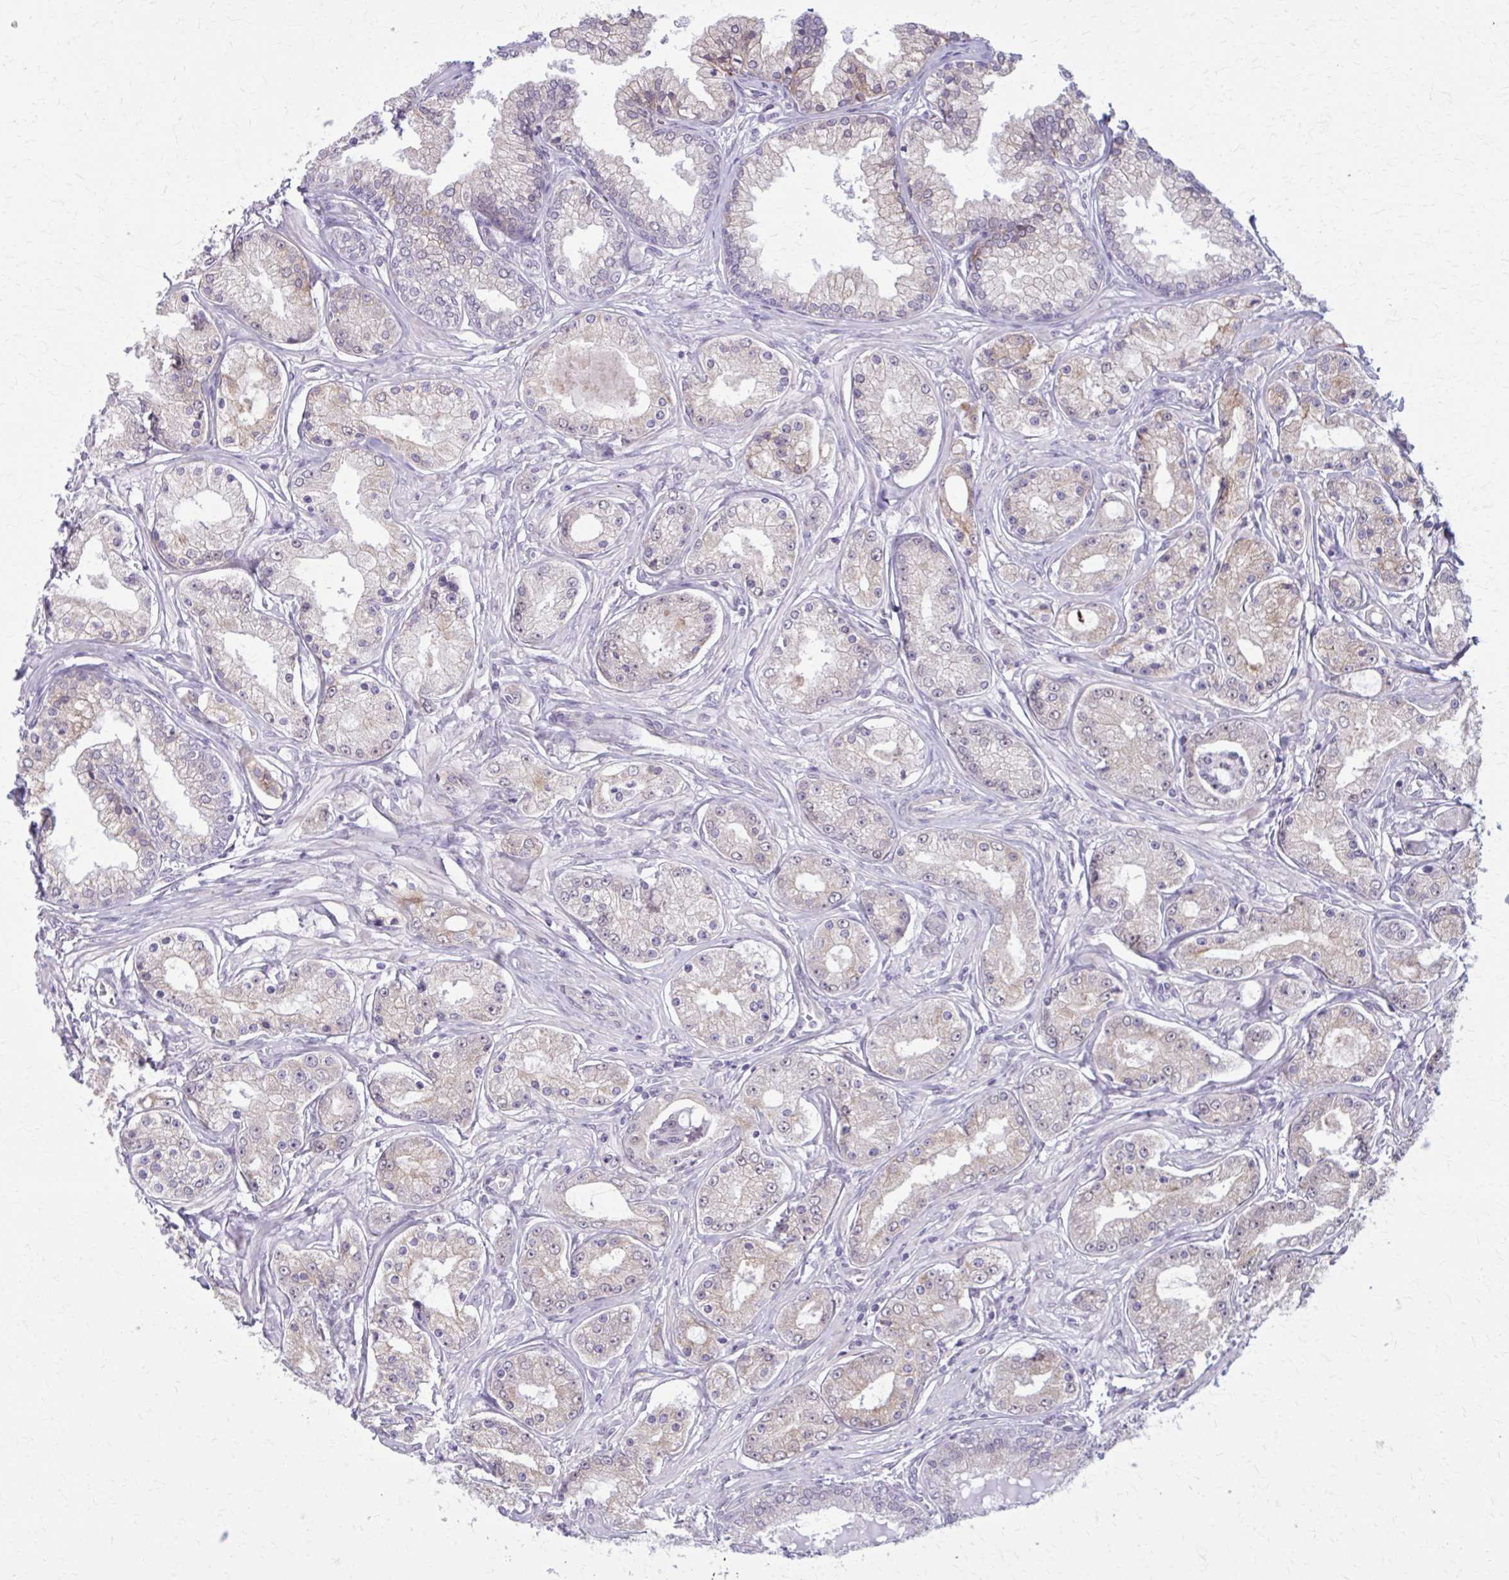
{"staining": {"intensity": "weak", "quantity": "<25%", "location": "cytoplasmic/membranous"}, "tissue": "prostate cancer", "cell_type": "Tumor cells", "image_type": "cancer", "snomed": [{"axis": "morphology", "description": "Adenocarcinoma, High grade"}, {"axis": "topography", "description": "Prostate"}], "caption": "High power microscopy micrograph of an immunohistochemistry histopathology image of prostate adenocarcinoma (high-grade), revealing no significant staining in tumor cells.", "gene": "NUMBL", "patient": {"sex": "male", "age": 66}}